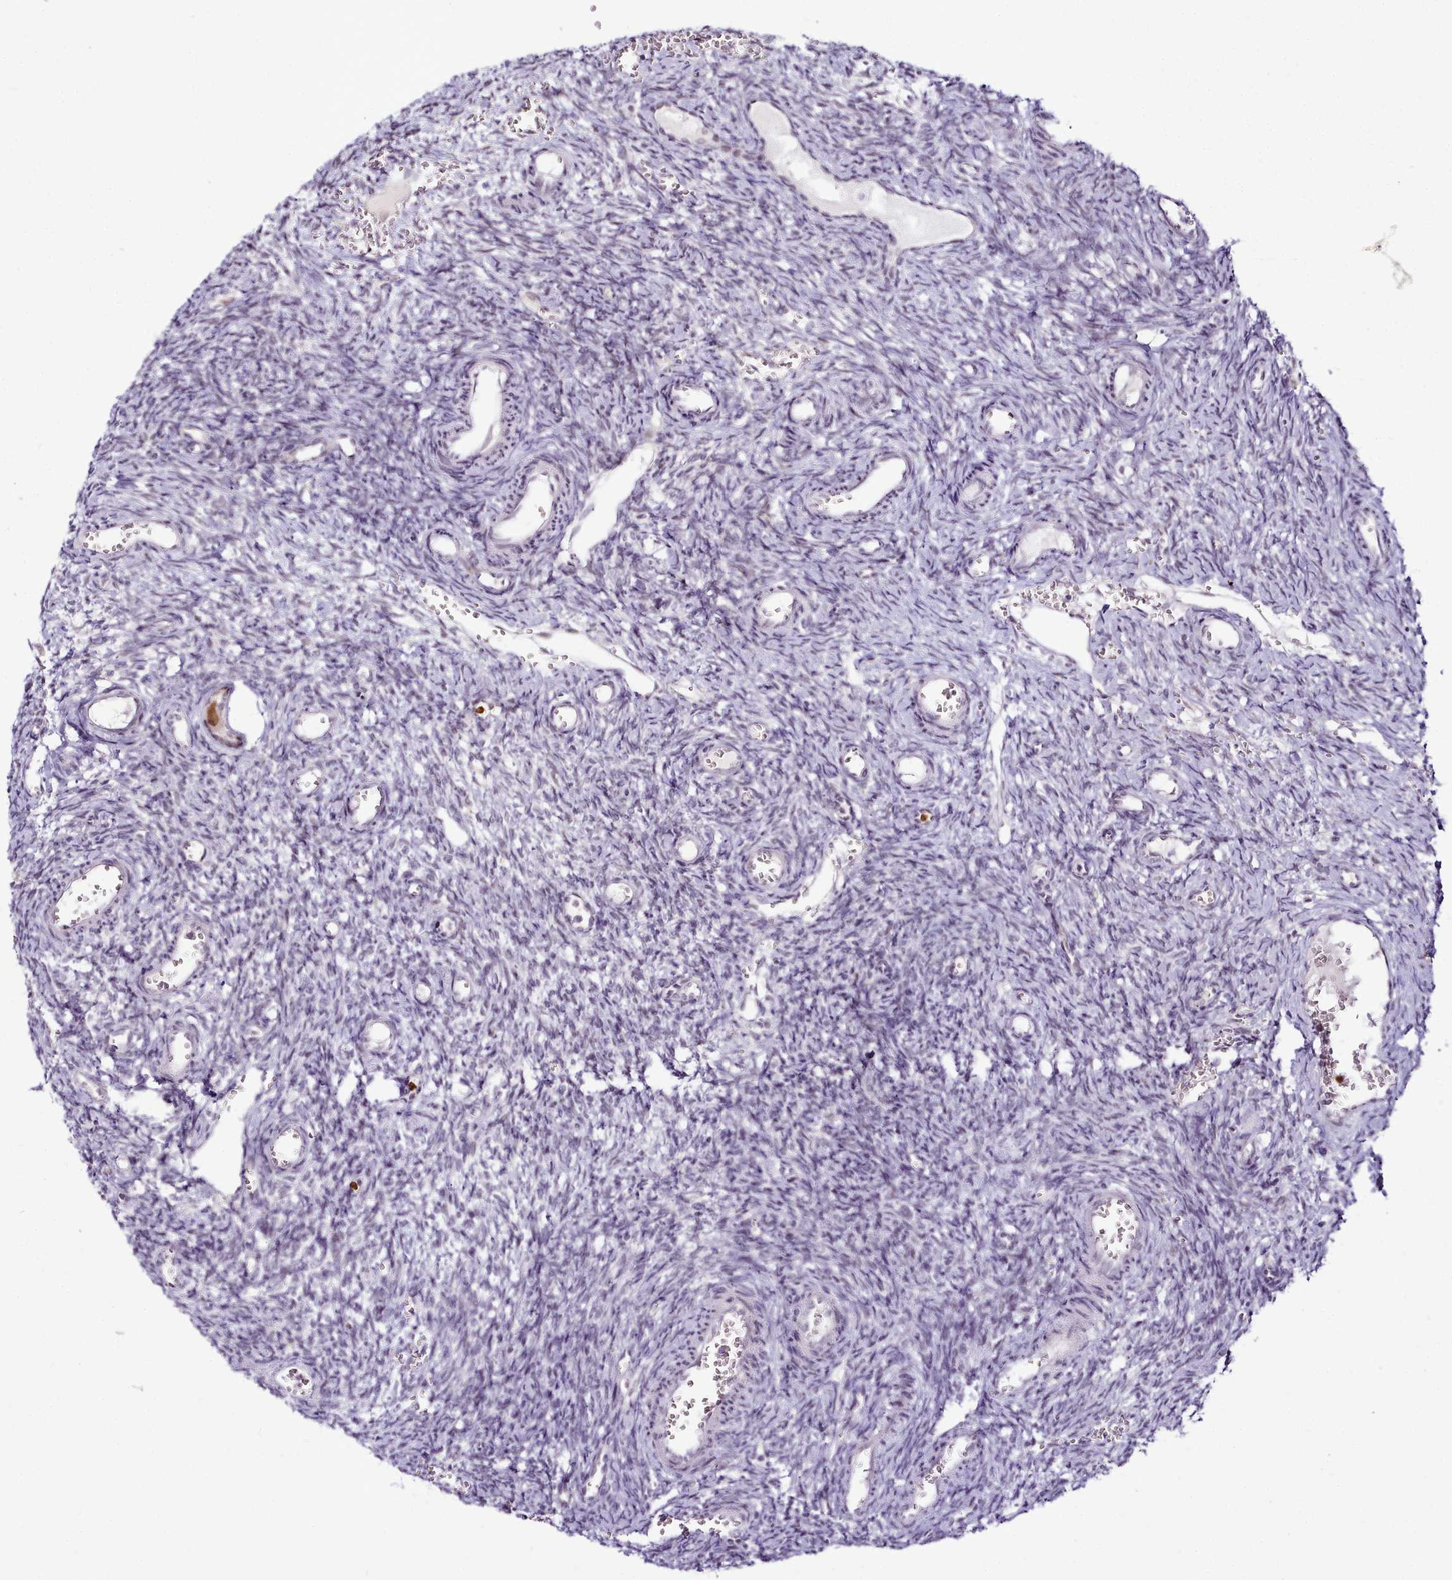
{"staining": {"intensity": "moderate", "quantity": ">75%", "location": "nuclear"}, "tissue": "ovary", "cell_type": "Follicle cells", "image_type": "normal", "snomed": [{"axis": "morphology", "description": "Normal tissue, NOS"}, {"axis": "topography", "description": "Ovary"}], "caption": "Moderate nuclear positivity is present in about >75% of follicle cells in normal ovary. The protein of interest is stained brown, and the nuclei are stained in blue (DAB IHC with brightfield microscopy, high magnification).", "gene": "SYT15B", "patient": {"sex": "female", "age": 39}}